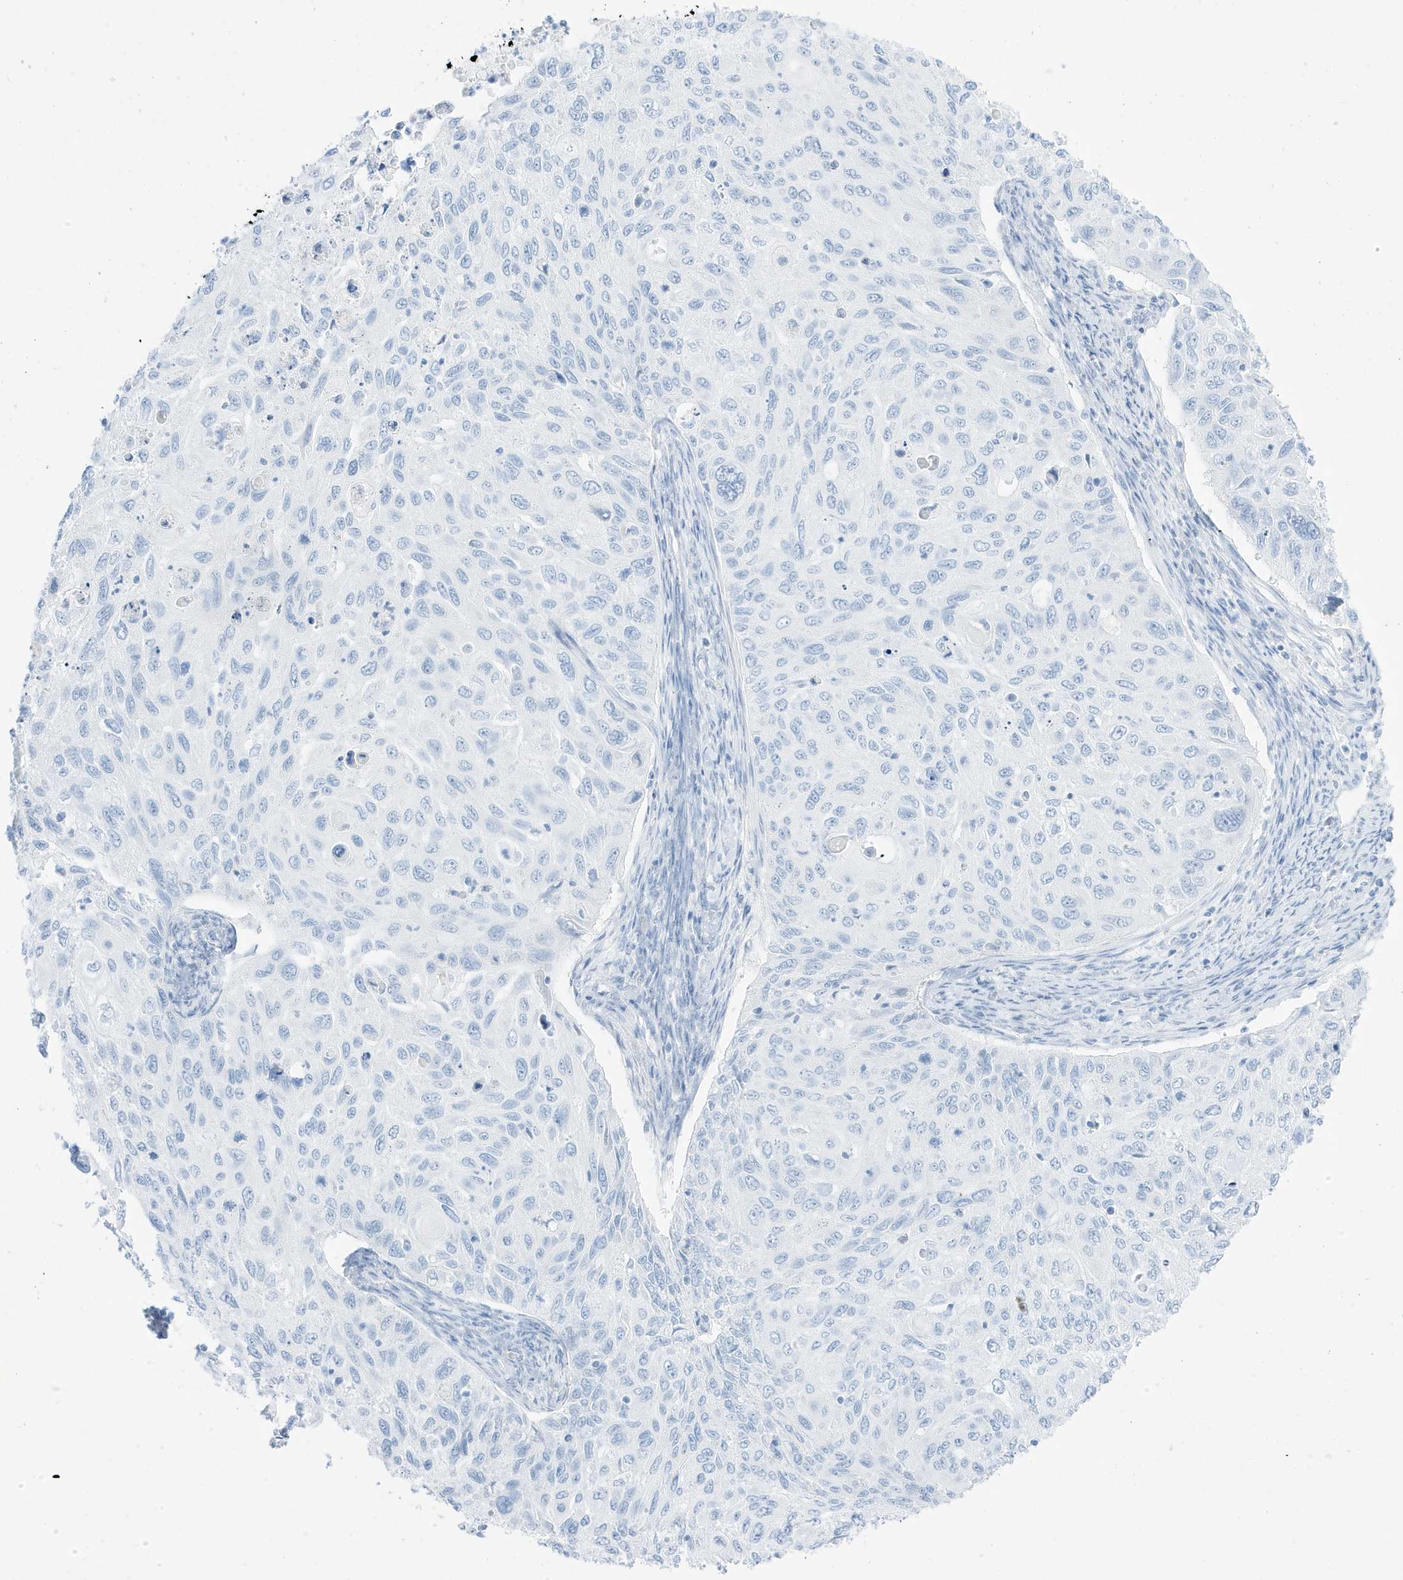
{"staining": {"intensity": "negative", "quantity": "none", "location": "none"}, "tissue": "cervical cancer", "cell_type": "Tumor cells", "image_type": "cancer", "snomed": [{"axis": "morphology", "description": "Squamous cell carcinoma, NOS"}, {"axis": "topography", "description": "Cervix"}], "caption": "An image of human cervical squamous cell carcinoma is negative for staining in tumor cells.", "gene": "SLC22A13", "patient": {"sex": "female", "age": 70}}